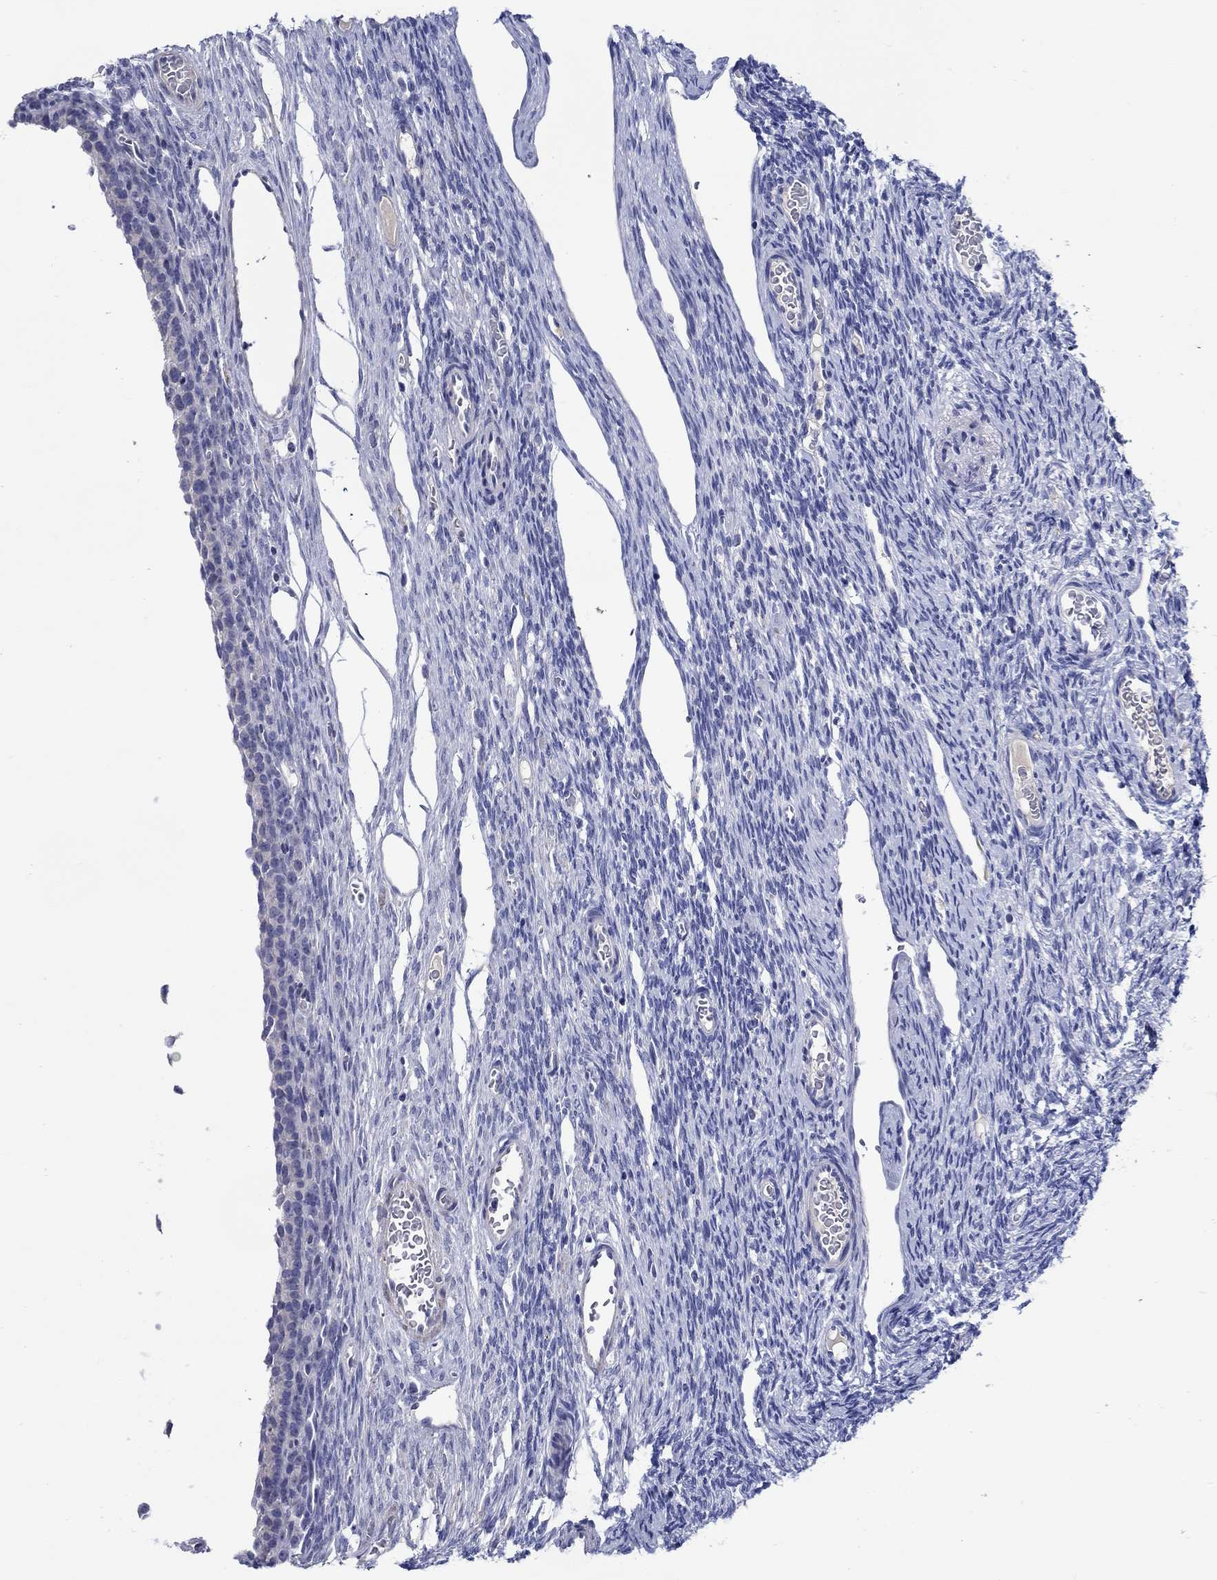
{"staining": {"intensity": "negative", "quantity": "none", "location": "none"}, "tissue": "ovary", "cell_type": "Follicle cells", "image_type": "normal", "snomed": [{"axis": "morphology", "description": "Normal tissue, NOS"}, {"axis": "topography", "description": "Ovary"}], "caption": "An immunohistochemistry image of benign ovary is shown. There is no staining in follicle cells of ovary.", "gene": "MC2R", "patient": {"sex": "female", "age": 27}}